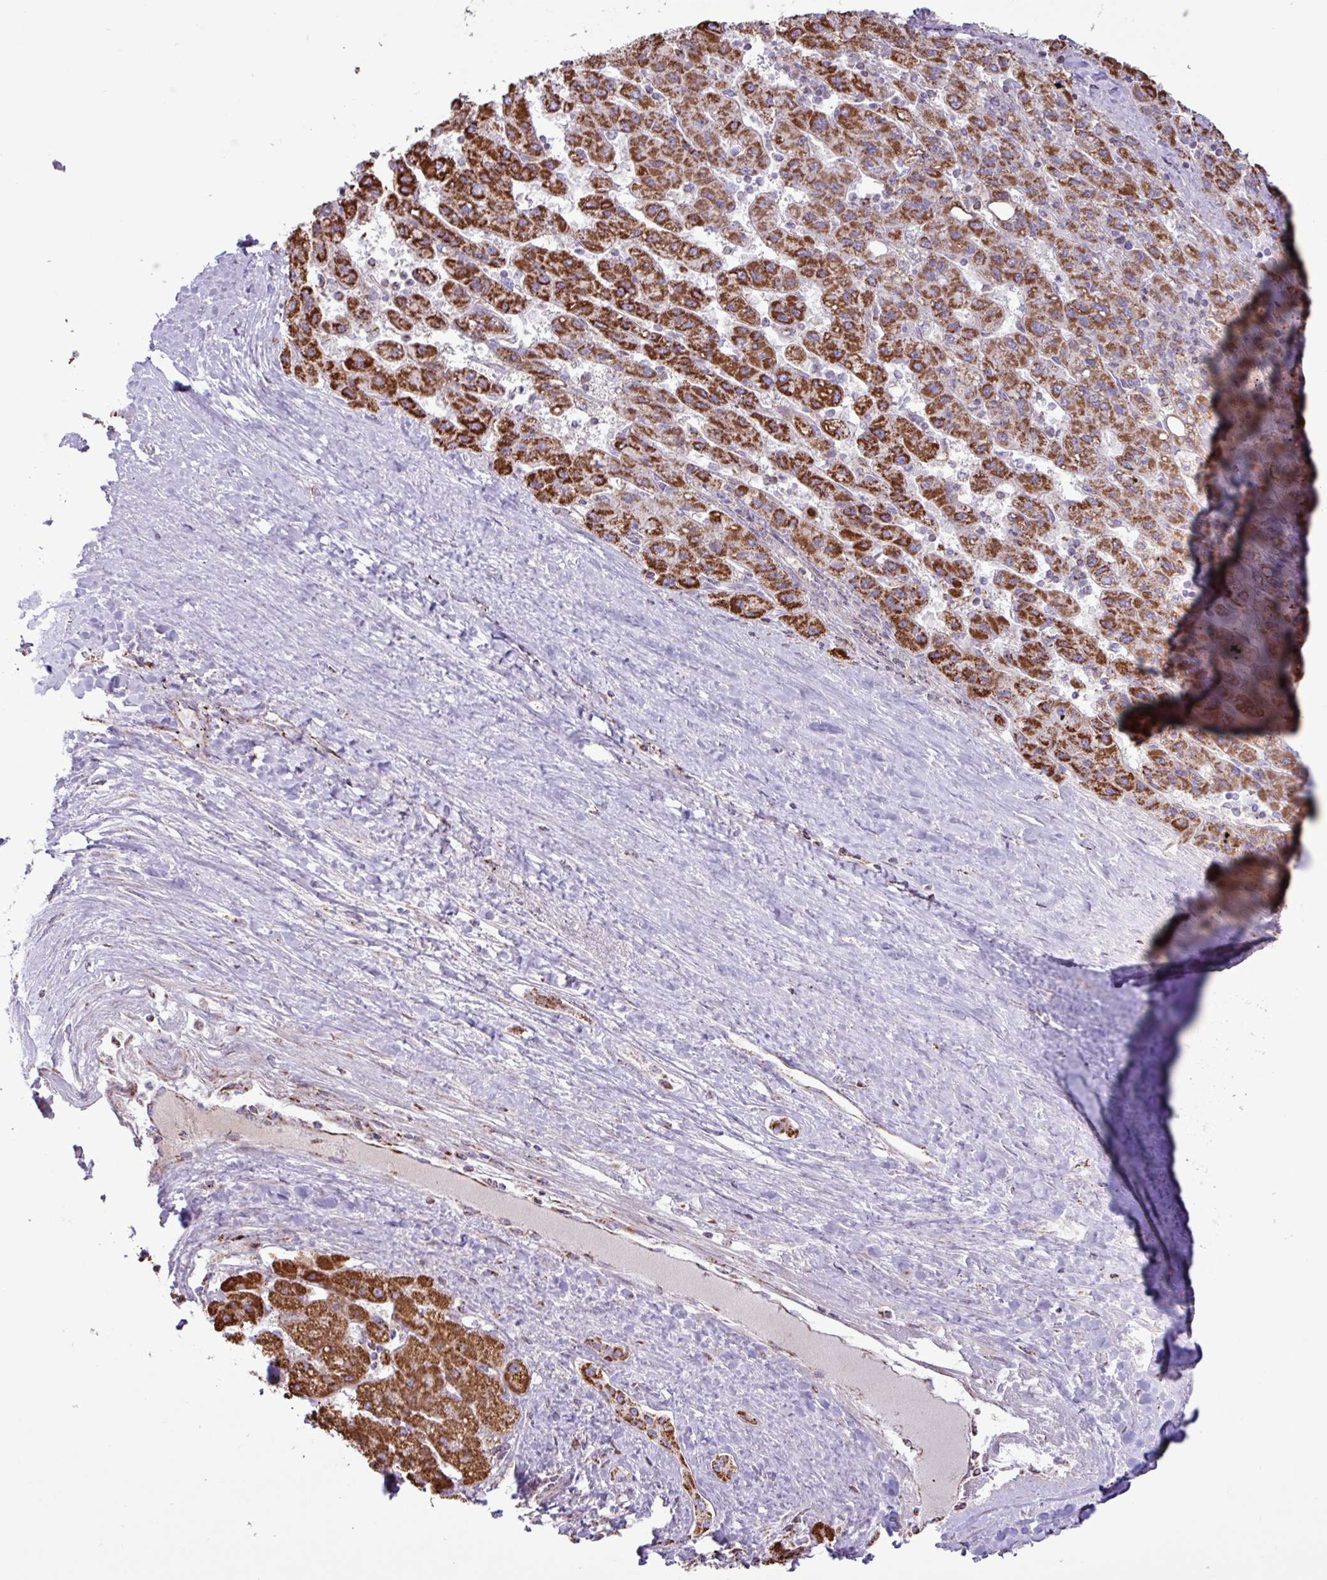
{"staining": {"intensity": "strong", "quantity": ">75%", "location": "cytoplasmic/membranous"}, "tissue": "liver cancer", "cell_type": "Tumor cells", "image_type": "cancer", "snomed": [{"axis": "morphology", "description": "Carcinoma, Hepatocellular, NOS"}, {"axis": "topography", "description": "Liver"}], "caption": "Protein expression analysis of human liver cancer (hepatocellular carcinoma) reveals strong cytoplasmic/membranous positivity in about >75% of tumor cells.", "gene": "RTL3", "patient": {"sex": "female", "age": 82}}